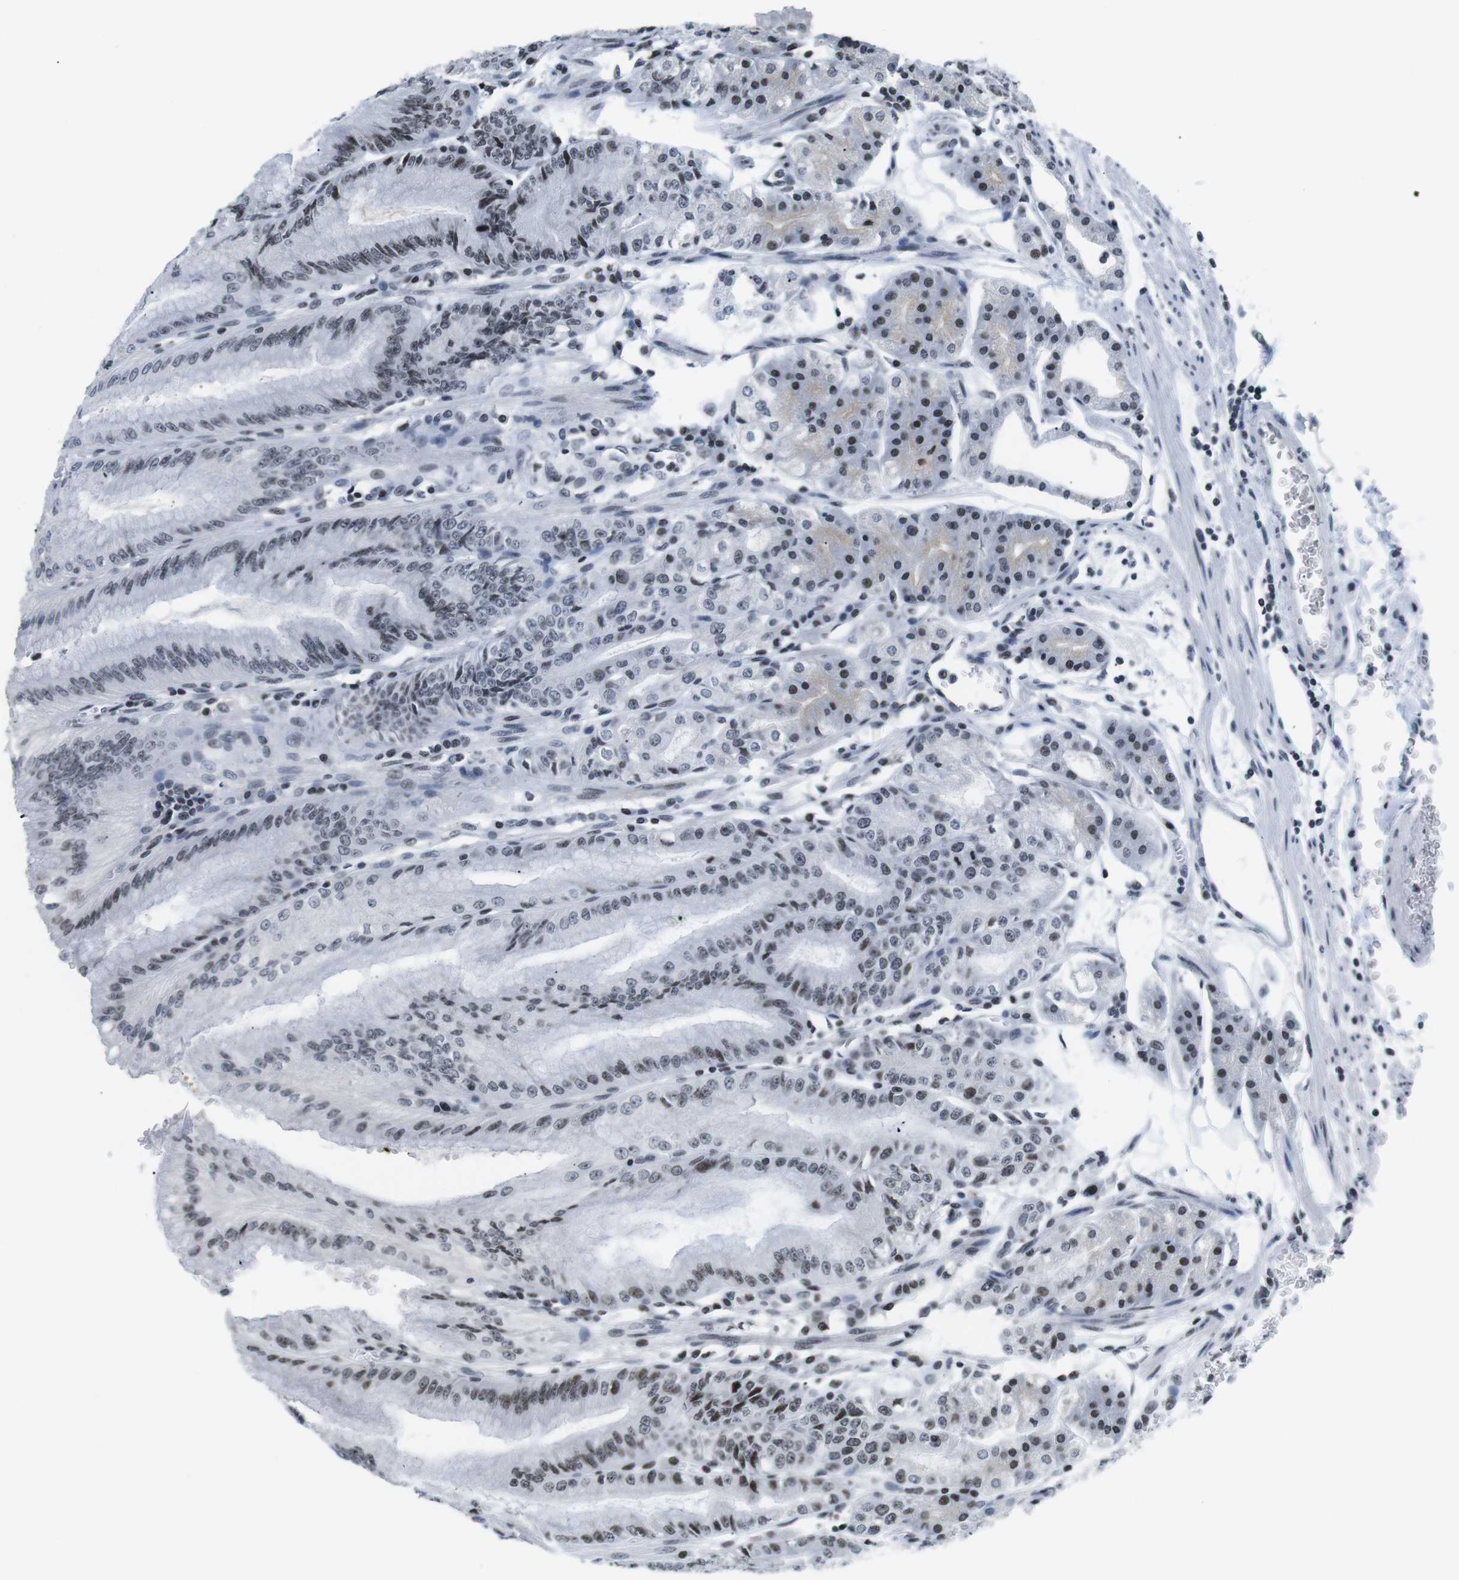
{"staining": {"intensity": "weak", "quantity": "25%-75%", "location": "nuclear"}, "tissue": "stomach", "cell_type": "Glandular cells", "image_type": "normal", "snomed": [{"axis": "morphology", "description": "Normal tissue, NOS"}, {"axis": "topography", "description": "Stomach, lower"}], "caption": "Immunohistochemistry of benign human stomach reveals low levels of weak nuclear positivity in approximately 25%-75% of glandular cells. (brown staining indicates protein expression, while blue staining denotes nuclei).", "gene": "E2F2", "patient": {"sex": "male", "age": 71}}